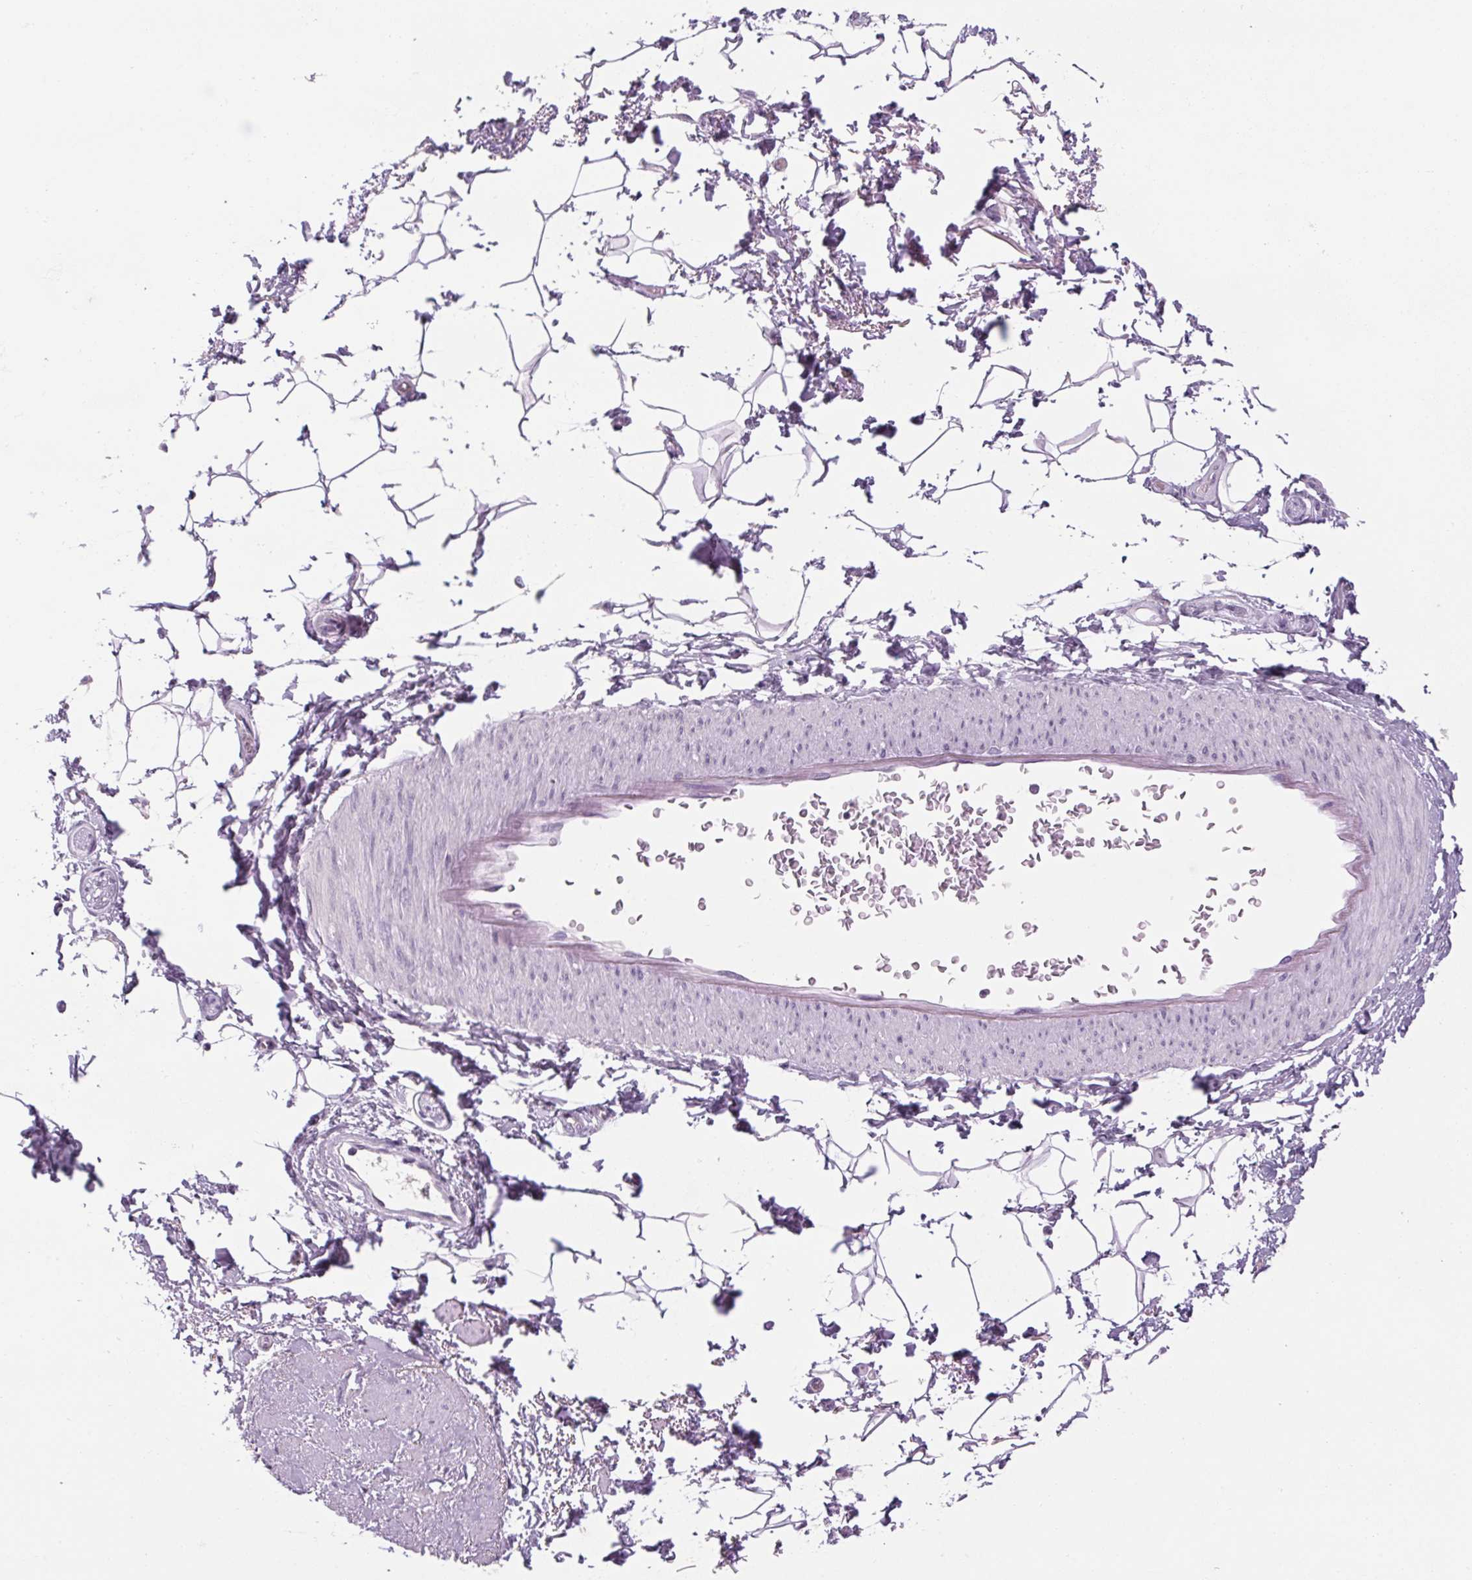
{"staining": {"intensity": "negative", "quantity": "none", "location": "none"}, "tissue": "adipose tissue", "cell_type": "Adipocytes", "image_type": "normal", "snomed": [{"axis": "morphology", "description": "Normal tissue, NOS"}, {"axis": "topography", "description": "Anal"}, {"axis": "topography", "description": "Peripheral nerve tissue"}], "caption": "The photomicrograph demonstrates no significant positivity in adipocytes of adipose tissue.", "gene": "RPTN", "patient": {"sex": "male", "age": 51}}